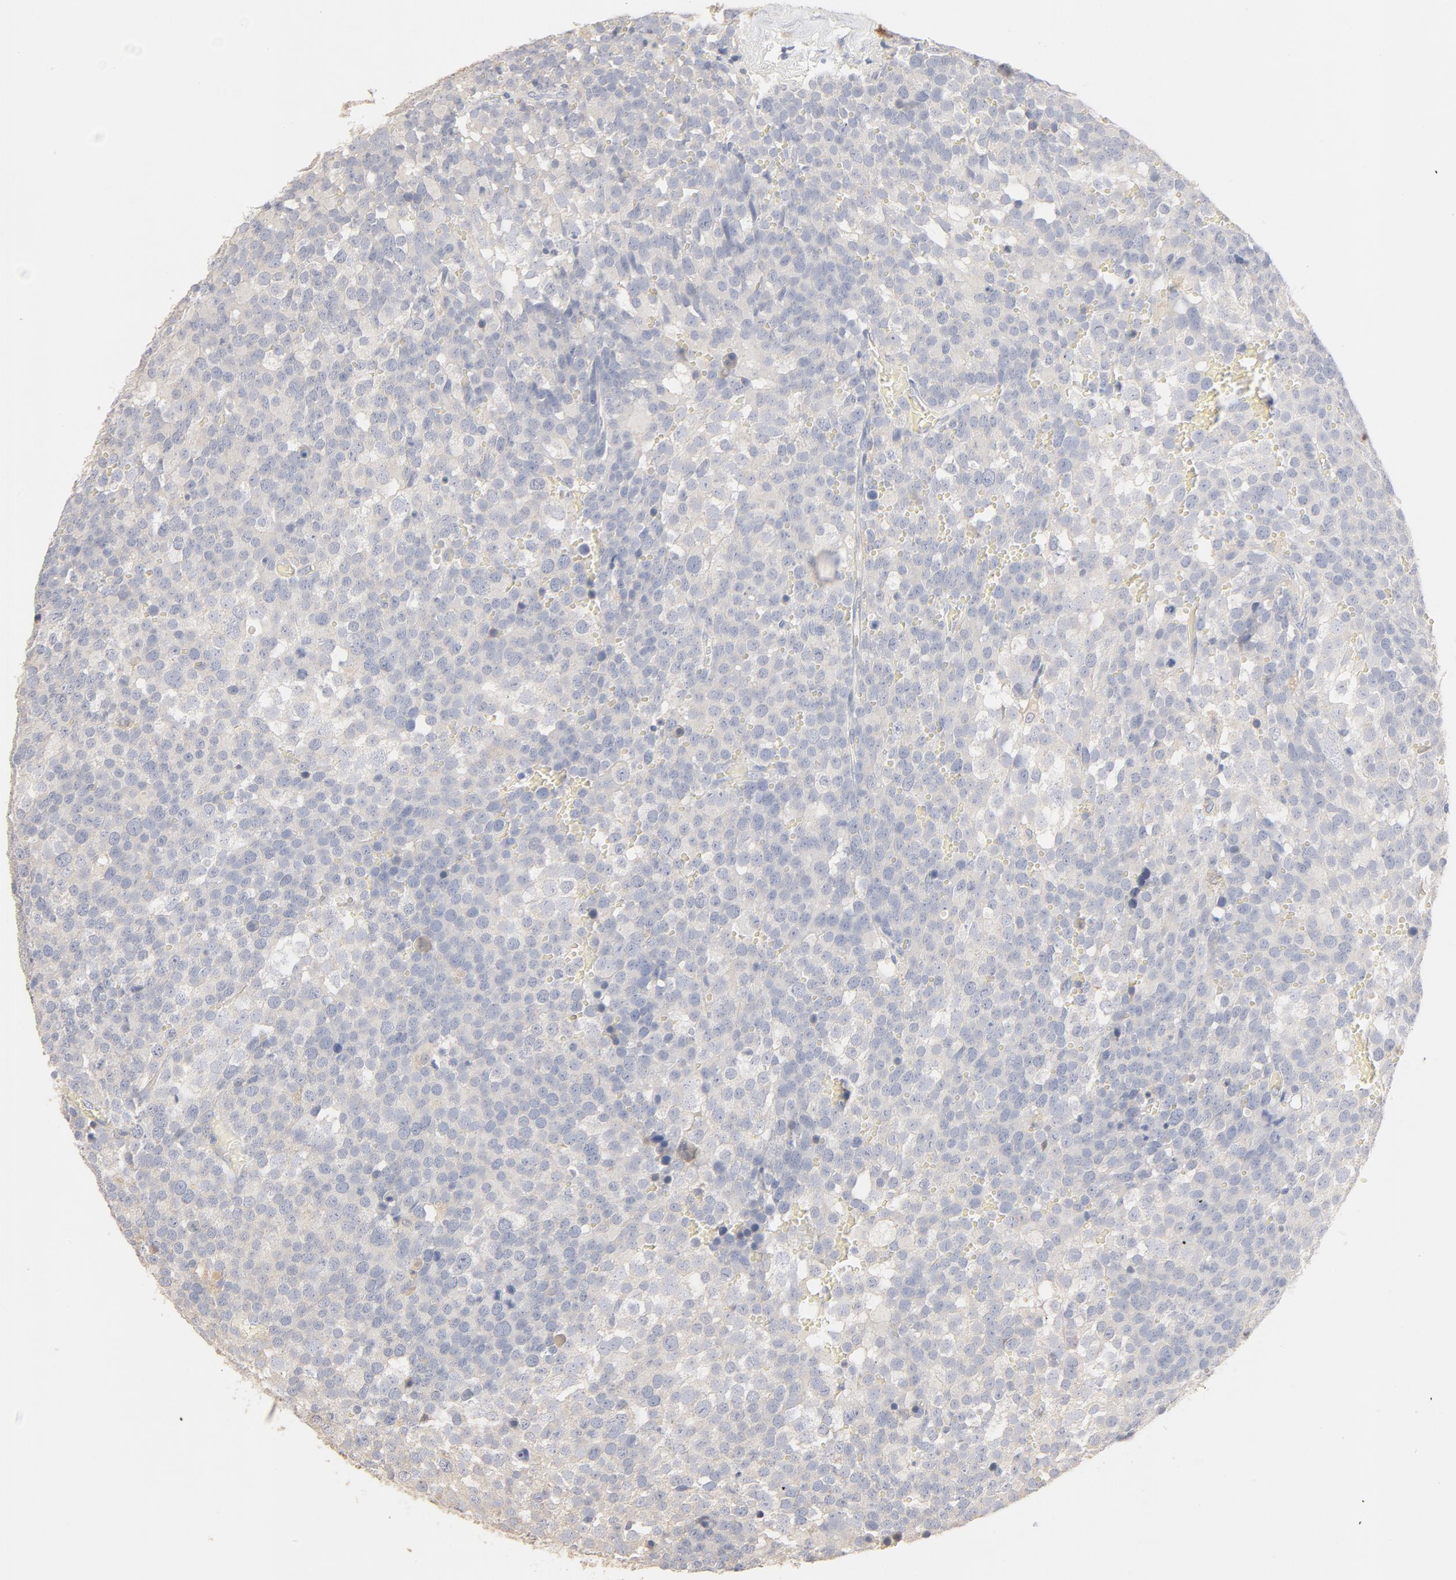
{"staining": {"intensity": "negative", "quantity": "none", "location": "none"}, "tissue": "testis cancer", "cell_type": "Tumor cells", "image_type": "cancer", "snomed": [{"axis": "morphology", "description": "Seminoma, NOS"}, {"axis": "topography", "description": "Testis"}], "caption": "IHC of testis seminoma displays no staining in tumor cells.", "gene": "FCGBP", "patient": {"sex": "male", "age": 71}}